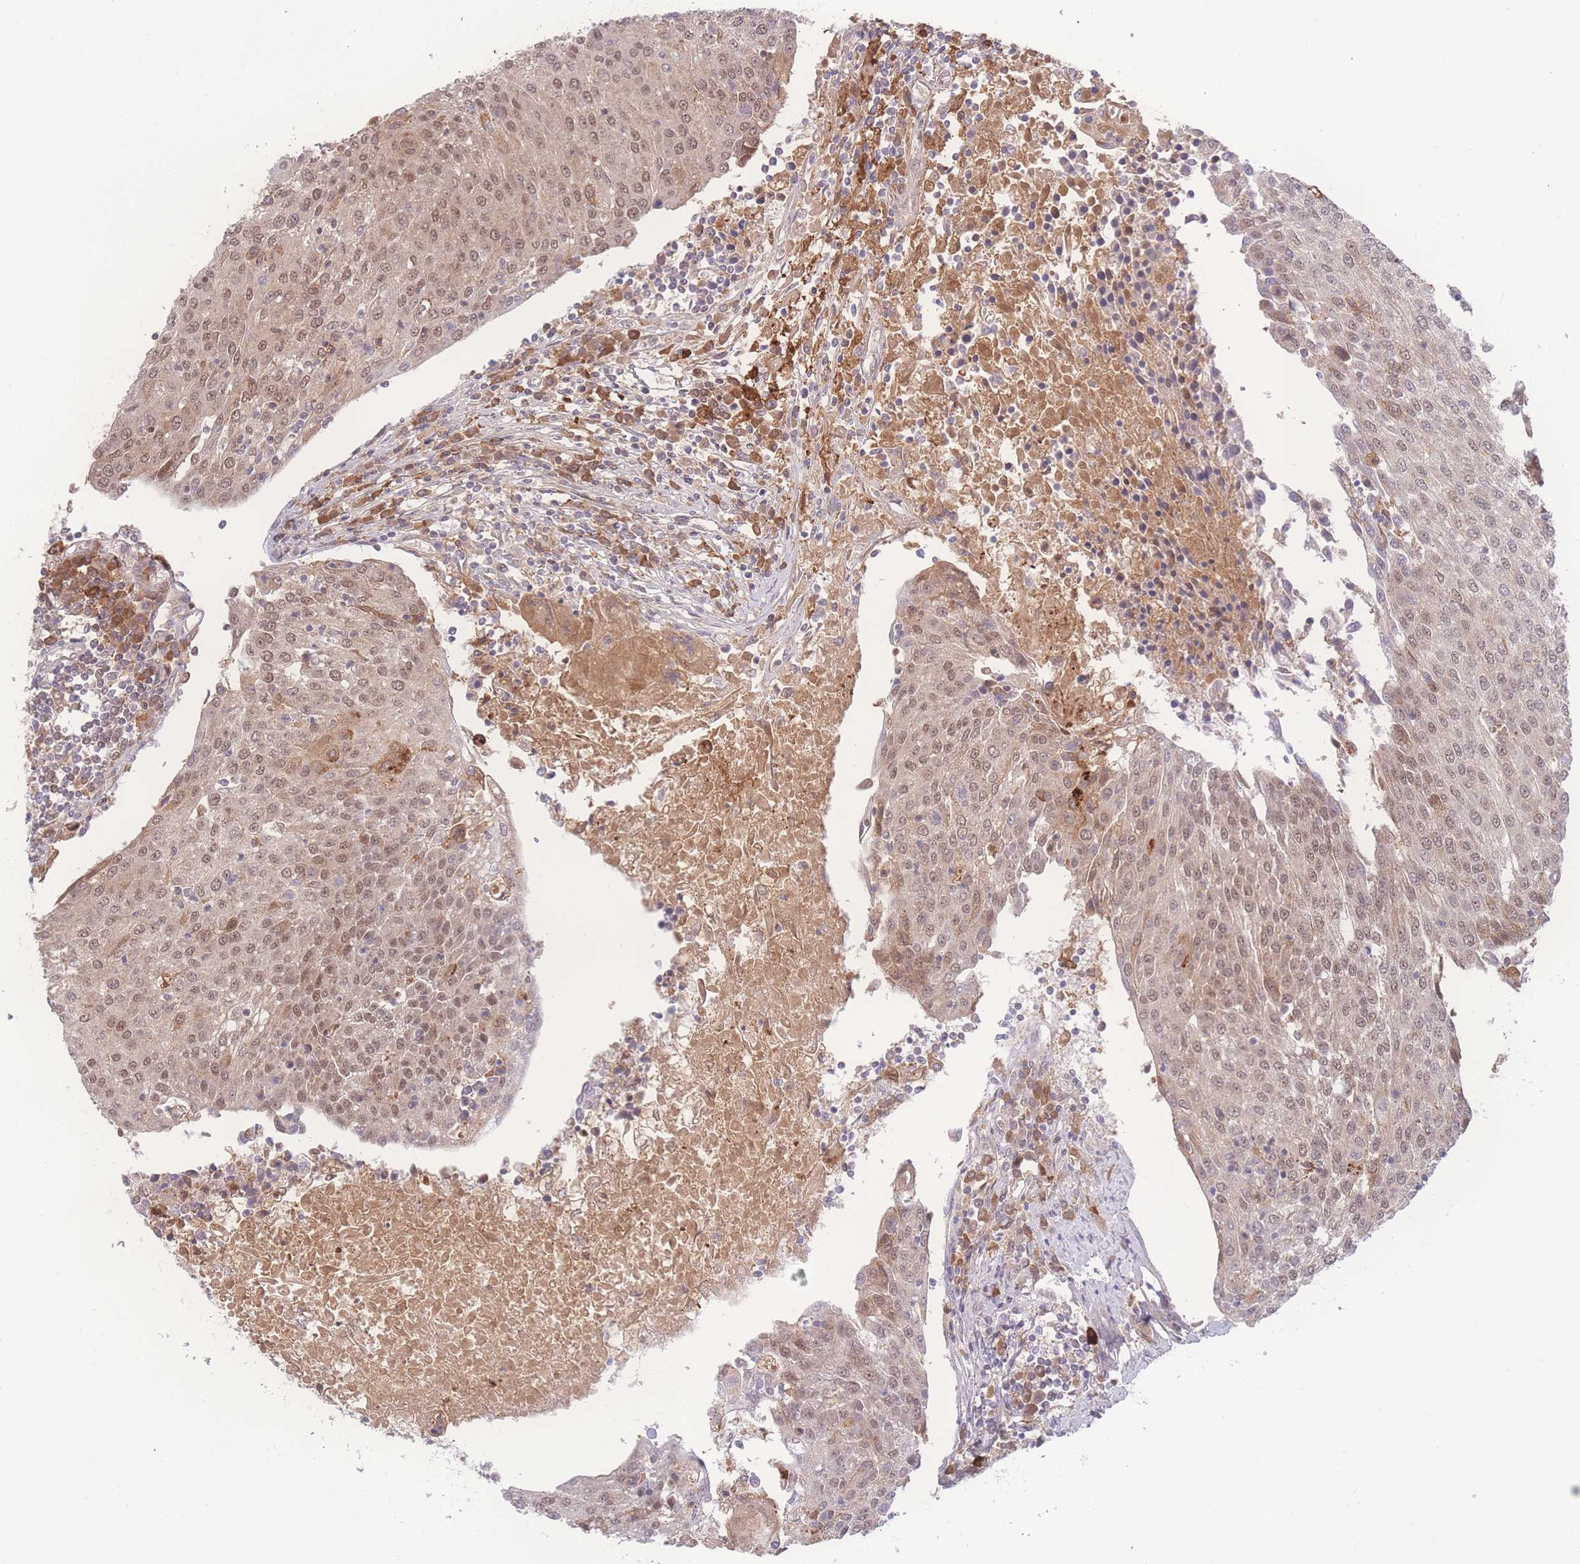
{"staining": {"intensity": "weak", "quantity": ">75%", "location": "cytoplasmic/membranous,nuclear"}, "tissue": "urothelial cancer", "cell_type": "Tumor cells", "image_type": "cancer", "snomed": [{"axis": "morphology", "description": "Urothelial carcinoma, High grade"}, {"axis": "topography", "description": "Urinary bladder"}], "caption": "Immunohistochemical staining of human urothelial carcinoma (high-grade) demonstrates low levels of weak cytoplasmic/membranous and nuclear expression in about >75% of tumor cells.", "gene": "RAVER1", "patient": {"sex": "female", "age": 85}}